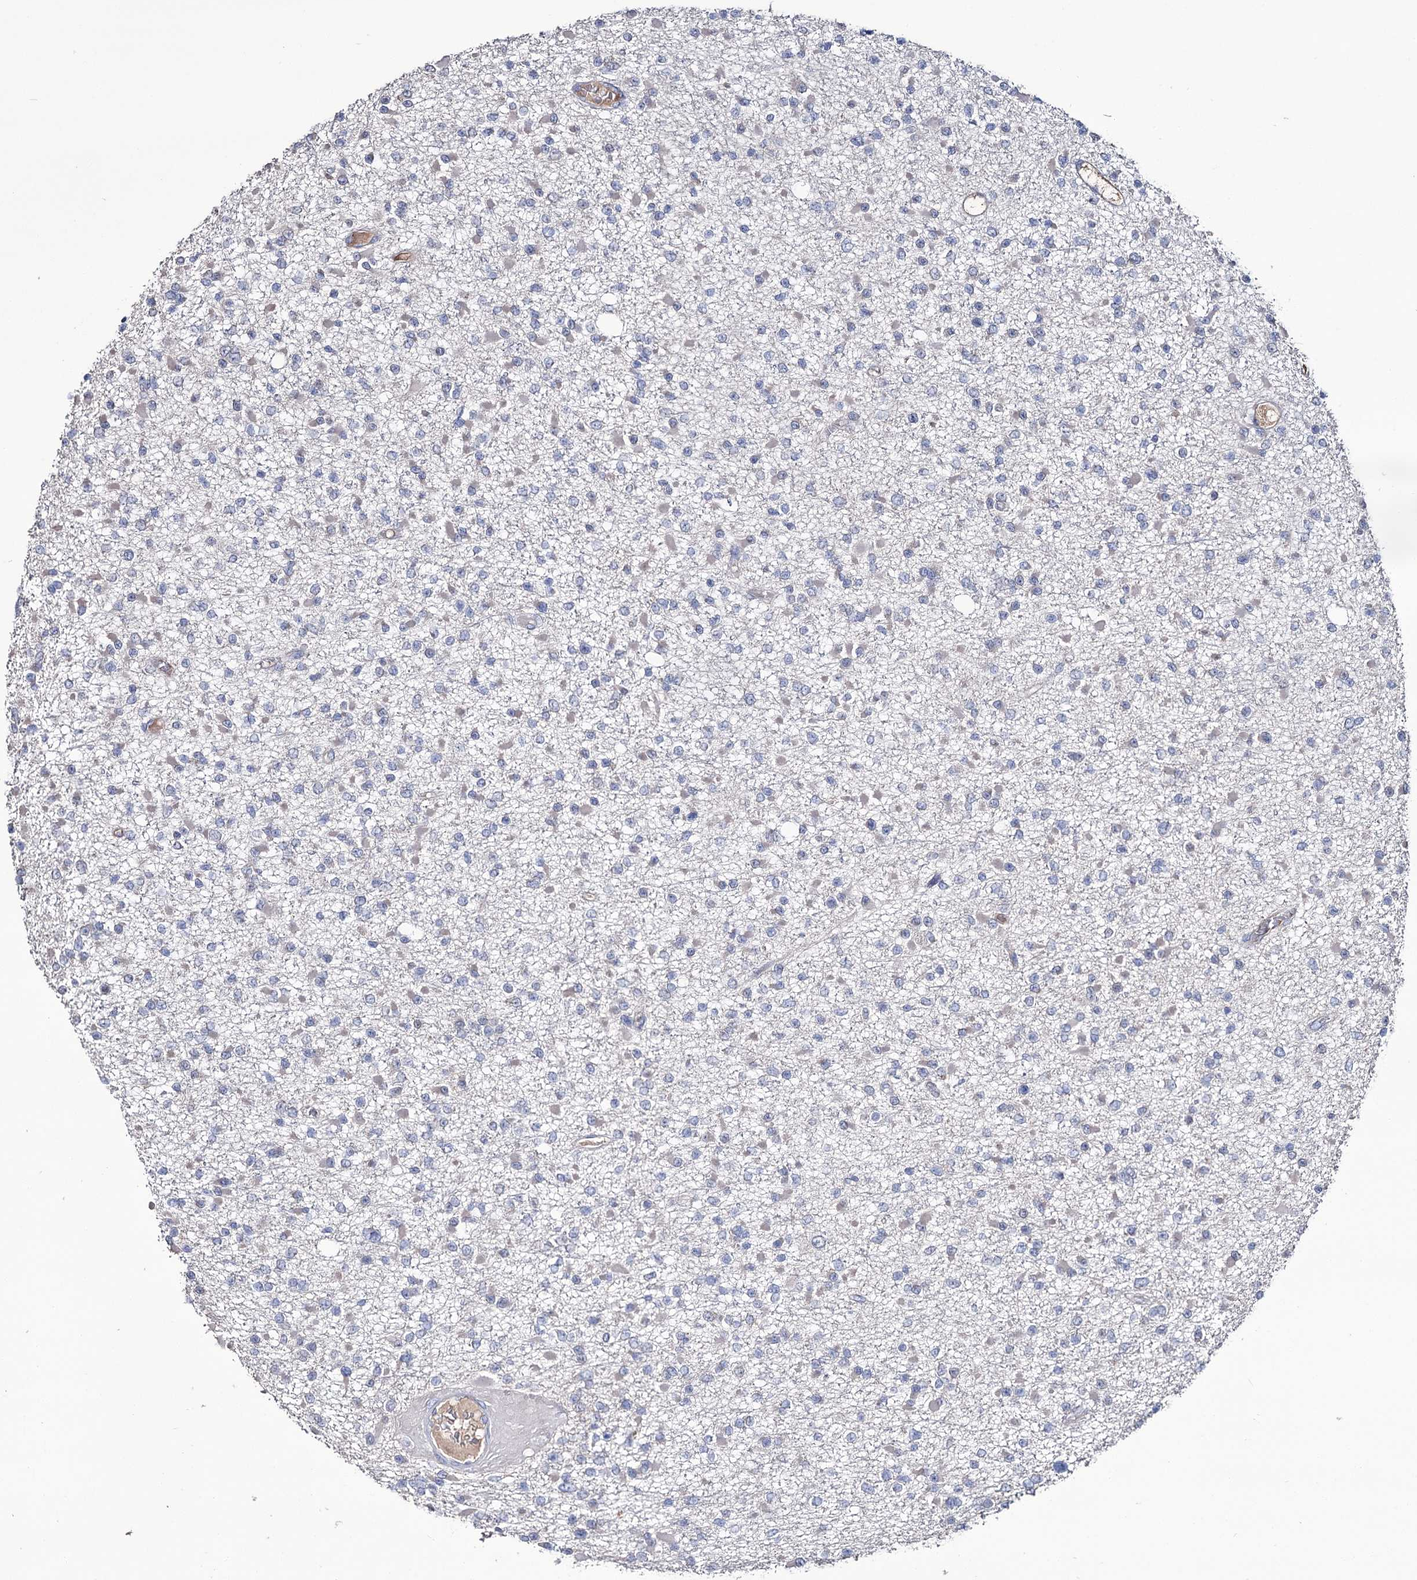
{"staining": {"intensity": "negative", "quantity": "none", "location": "none"}, "tissue": "glioma", "cell_type": "Tumor cells", "image_type": "cancer", "snomed": [{"axis": "morphology", "description": "Glioma, malignant, Low grade"}, {"axis": "topography", "description": "Brain"}], "caption": "Malignant low-grade glioma was stained to show a protein in brown. There is no significant staining in tumor cells.", "gene": "EPB41L5", "patient": {"sex": "female", "age": 22}}